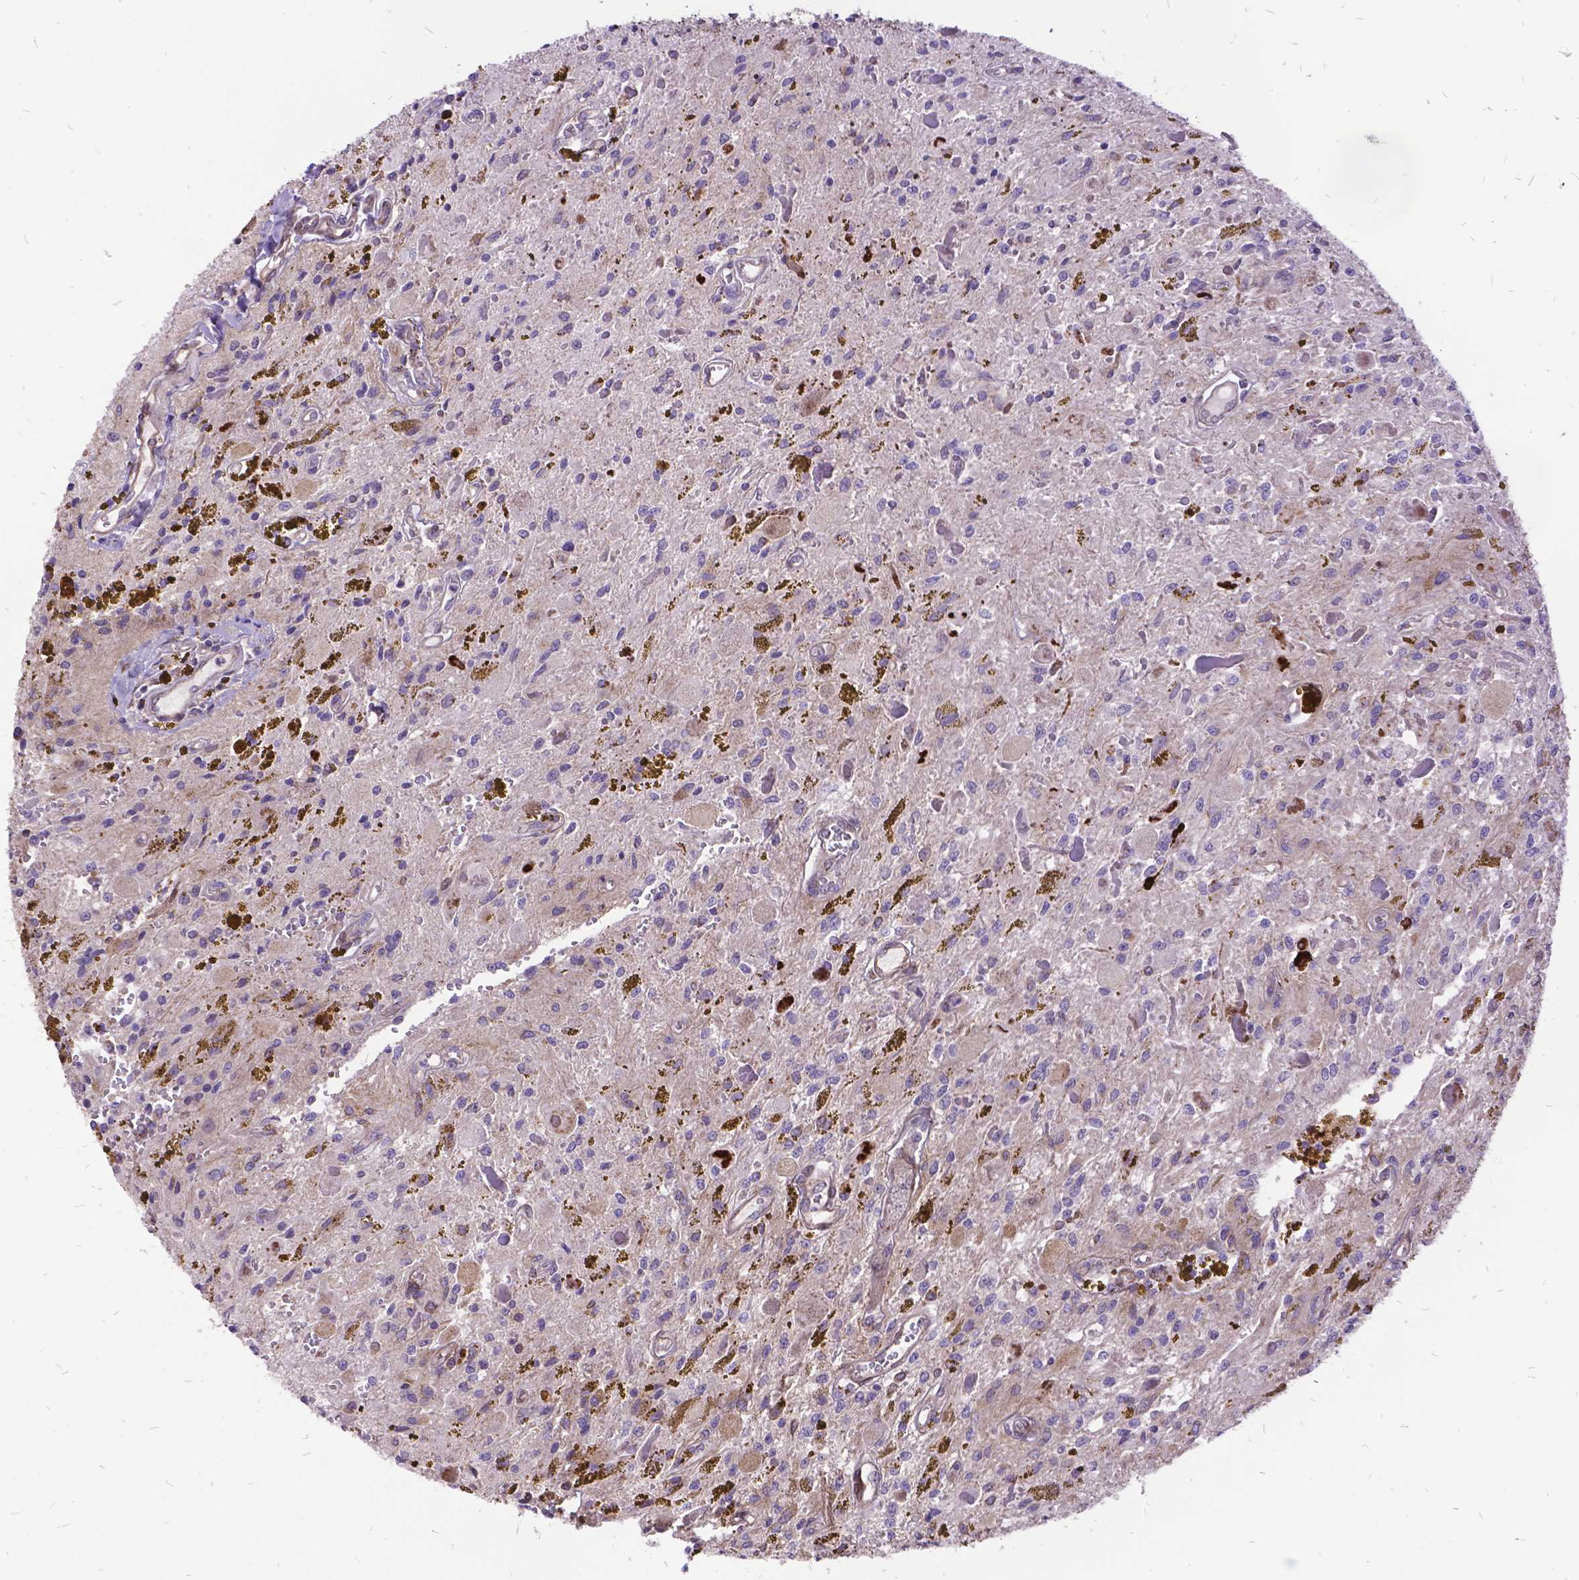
{"staining": {"intensity": "negative", "quantity": "none", "location": "none"}, "tissue": "glioma", "cell_type": "Tumor cells", "image_type": "cancer", "snomed": [{"axis": "morphology", "description": "Glioma, malignant, Low grade"}, {"axis": "topography", "description": "Cerebellum"}], "caption": "An immunohistochemistry (IHC) histopathology image of malignant glioma (low-grade) is shown. There is no staining in tumor cells of malignant glioma (low-grade).", "gene": "GRB7", "patient": {"sex": "female", "age": 14}}